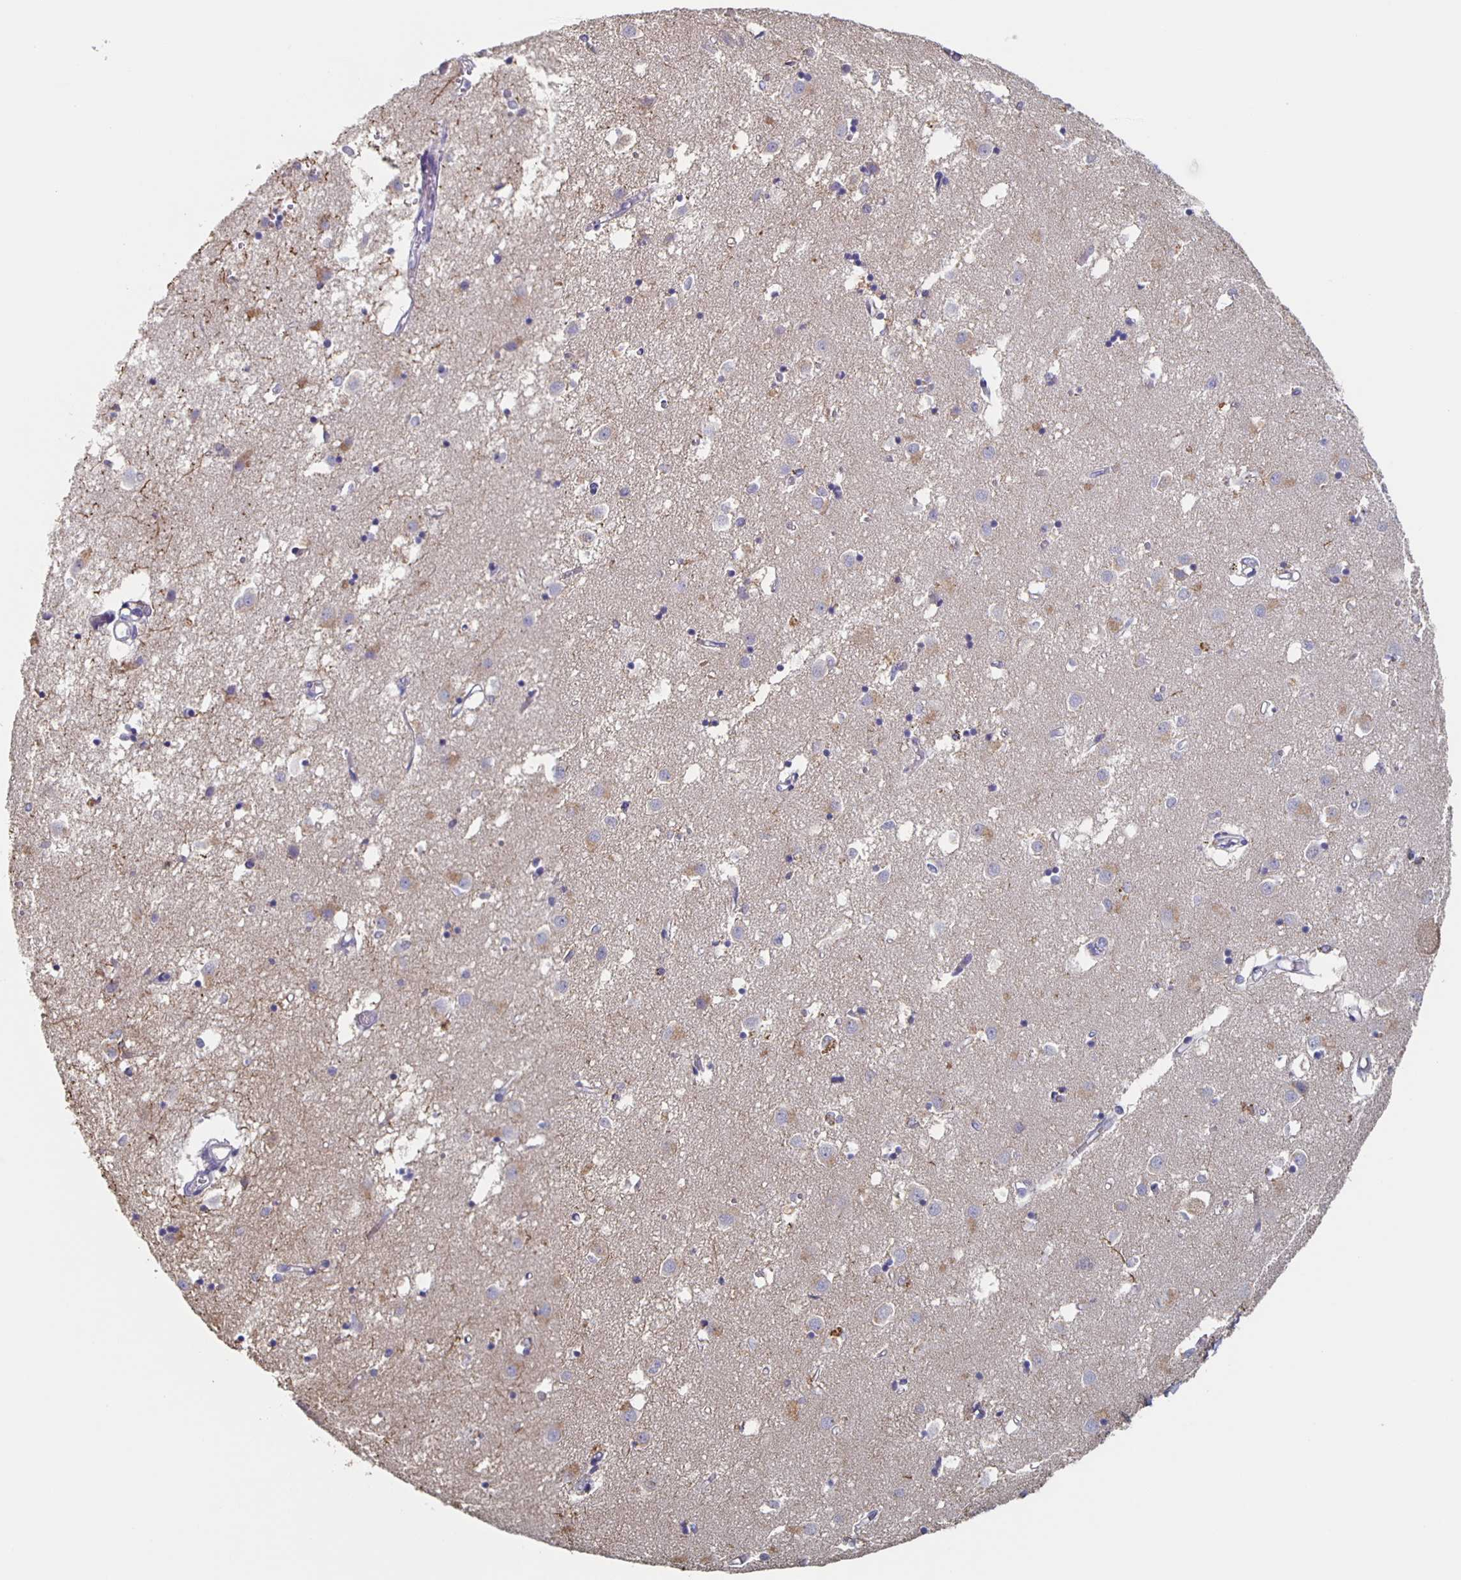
{"staining": {"intensity": "negative", "quantity": "none", "location": "none"}, "tissue": "caudate", "cell_type": "Glial cells", "image_type": "normal", "snomed": [{"axis": "morphology", "description": "Normal tissue, NOS"}, {"axis": "topography", "description": "Lateral ventricle wall"}], "caption": "DAB (3,3'-diaminobenzidine) immunohistochemical staining of benign human caudate reveals no significant staining in glial cells.", "gene": "CACNA2D2", "patient": {"sex": "male", "age": 70}}